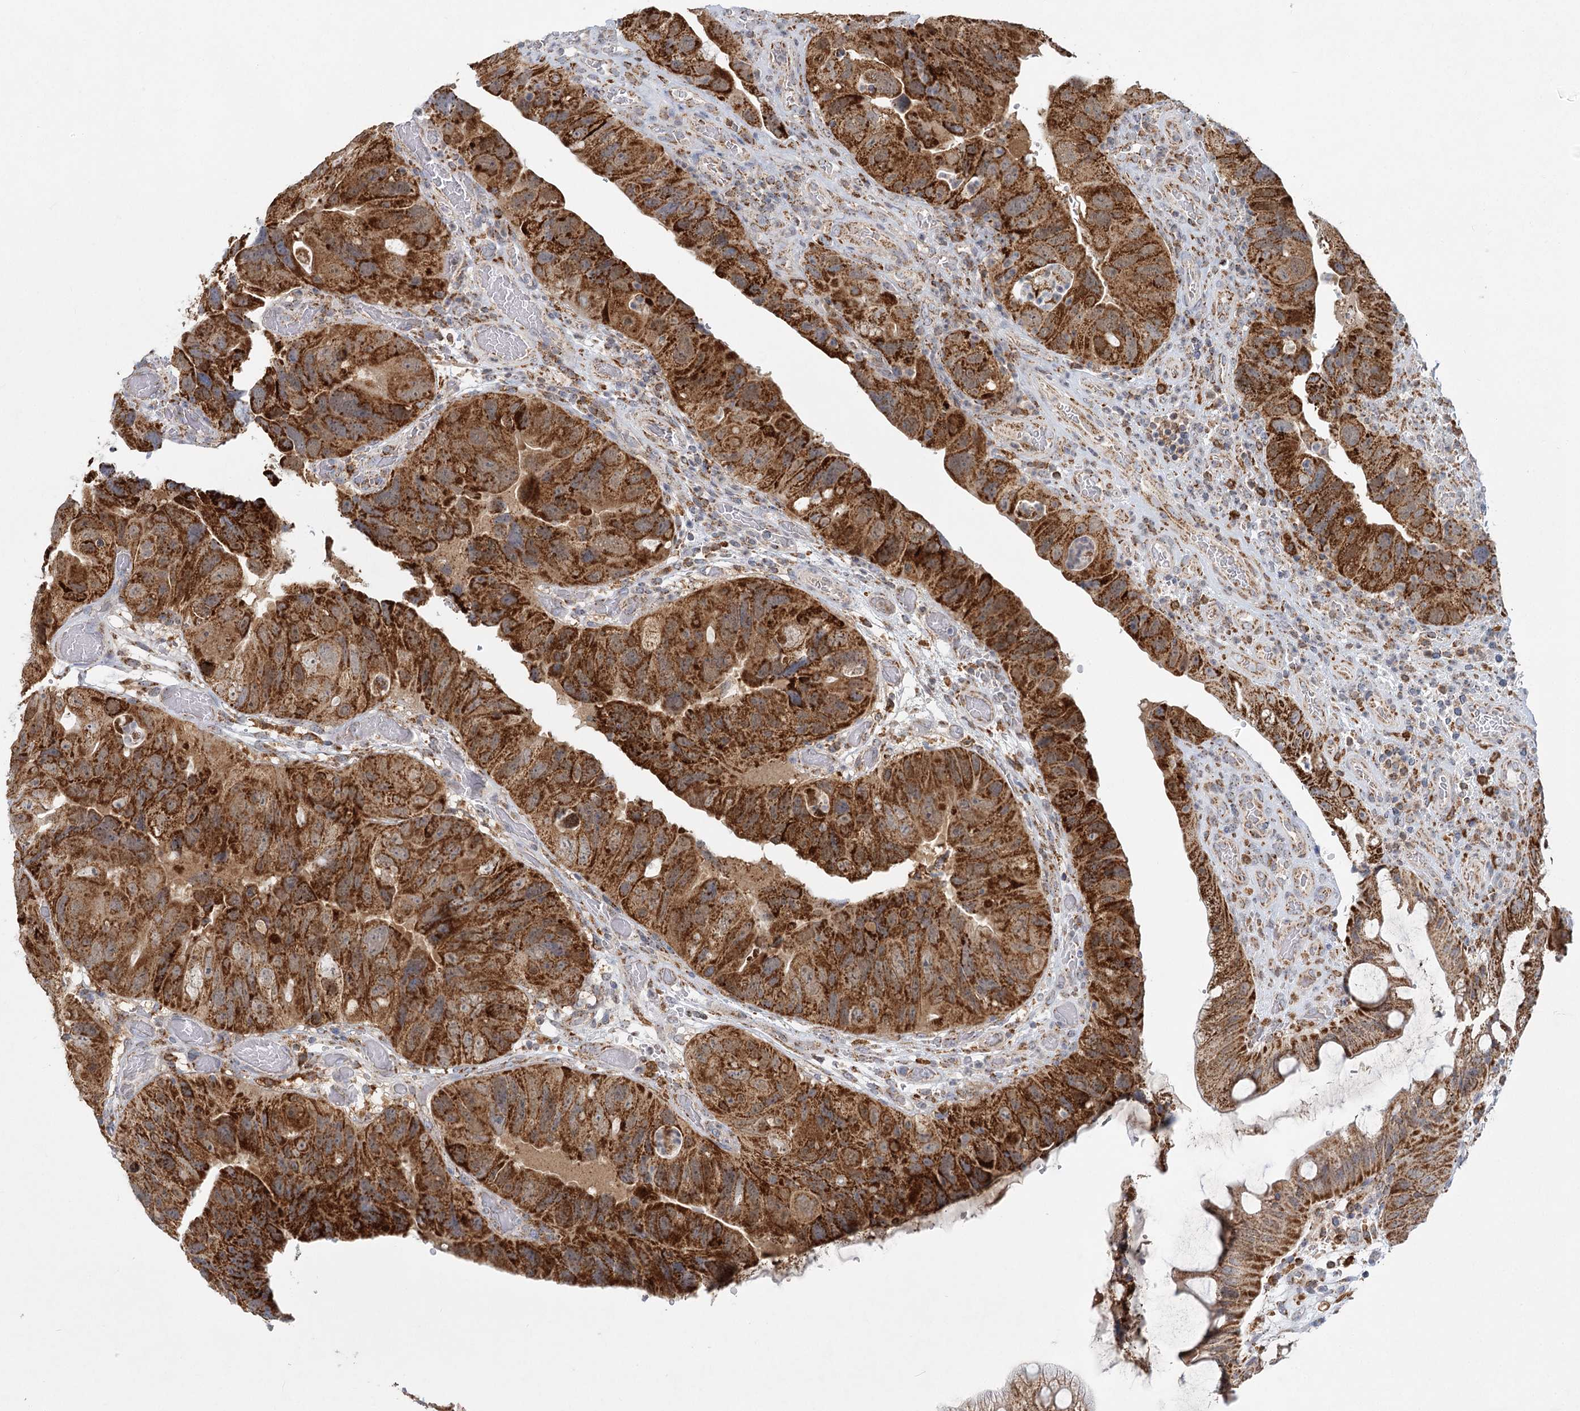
{"staining": {"intensity": "strong", "quantity": ">75%", "location": "cytoplasmic/membranous"}, "tissue": "colorectal cancer", "cell_type": "Tumor cells", "image_type": "cancer", "snomed": [{"axis": "morphology", "description": "Adenocarcinoma, NOS"}, {"axis": "topography", "description": "Rectum"}], "caption": "Colorectal cancer (adenocarcinoma) stained with a protein marker shows strong staining in tumor cells.", "gene": "TAS1R1", "patient": {"sex": "male", "age": 63}}